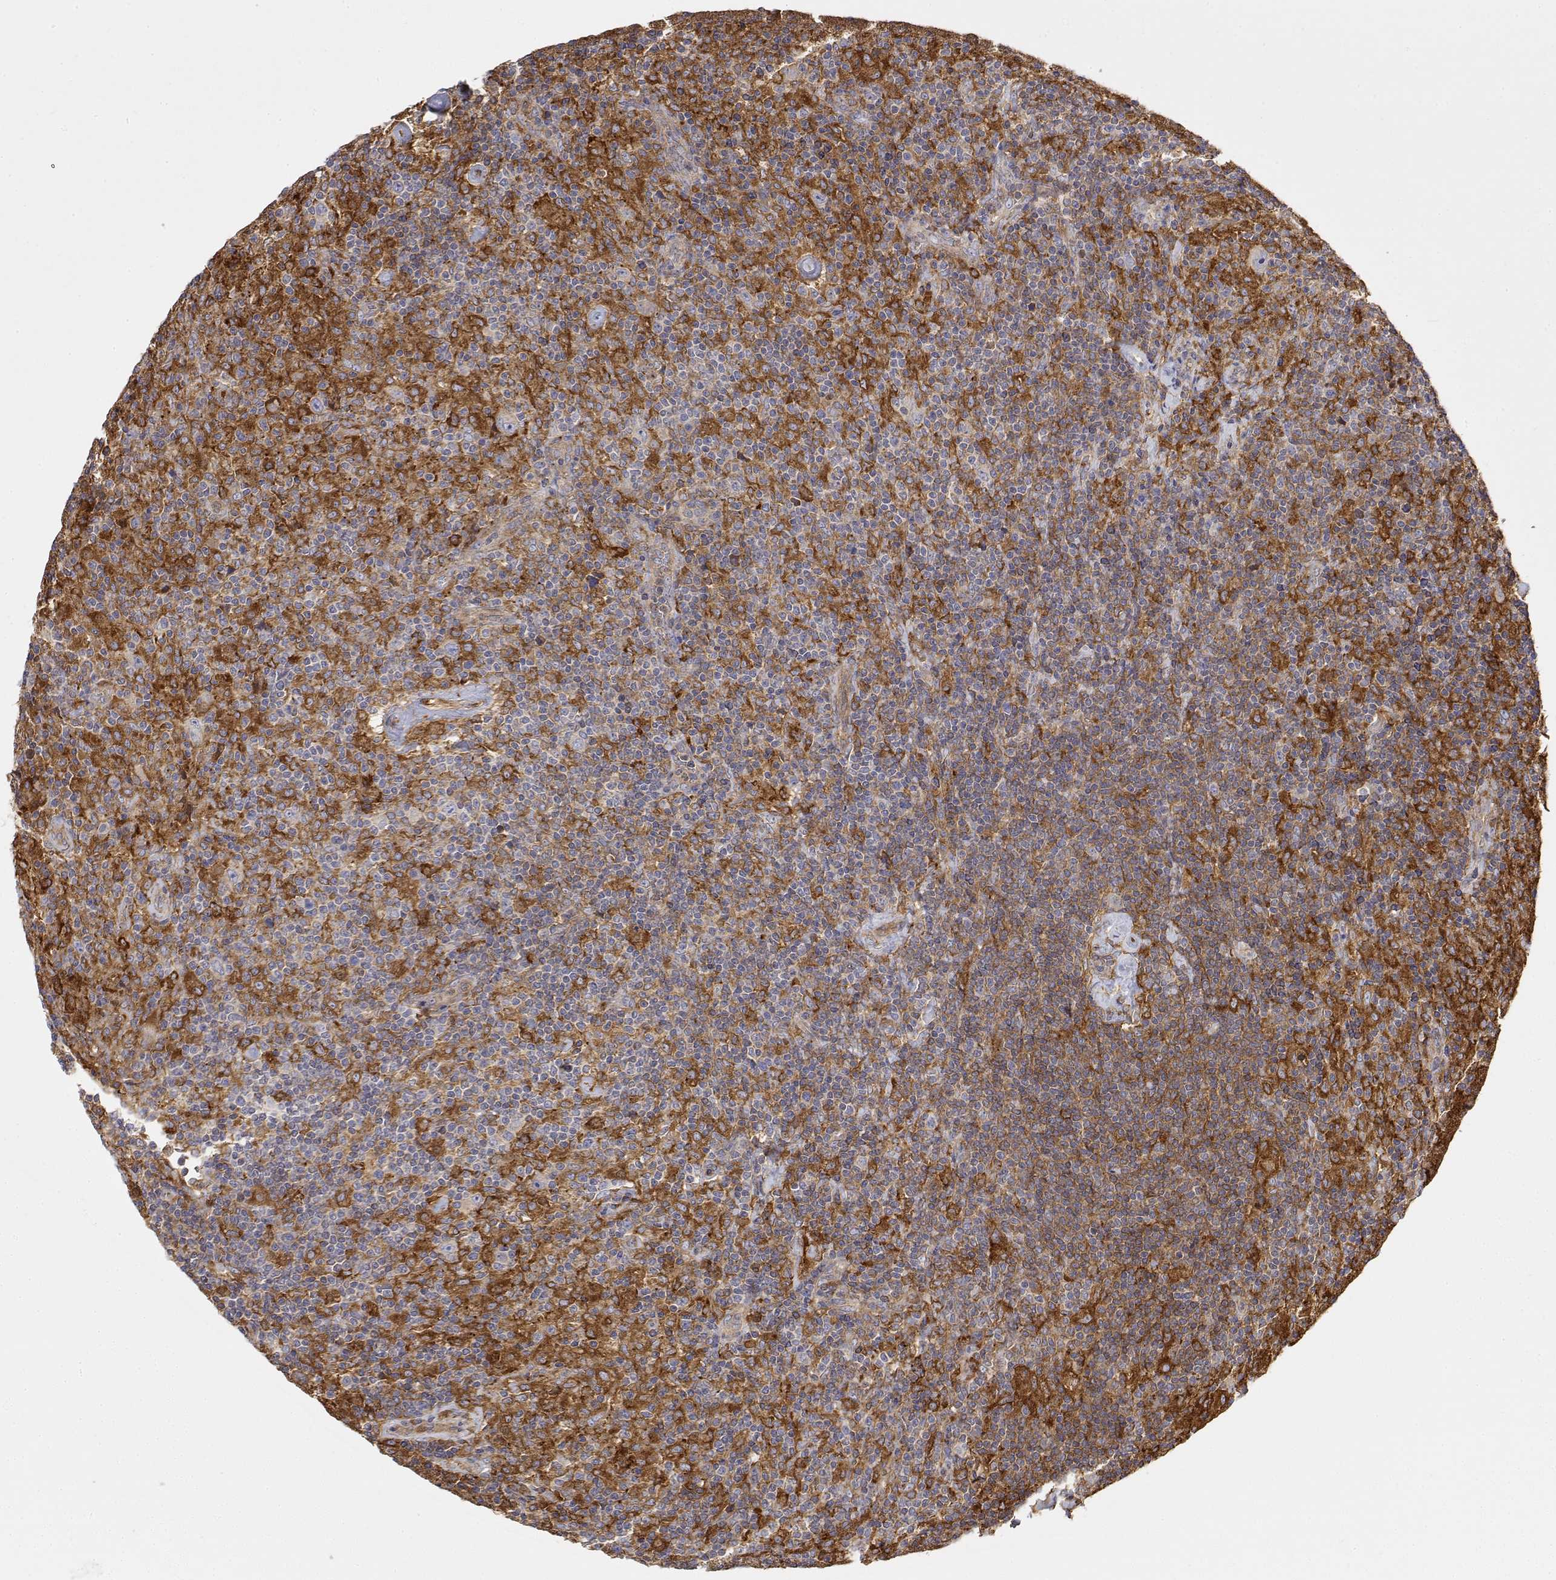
{"staining": {"intensity": "negative", "quantity": "none", "location": "none"}, "tissue": "lymphoma", "cell_type": "Tumor cells", "image_type": "cancer", "snomed": [{"axis": "morphology", "description": "Hodgkin's disease, NOS"}, {"axis": "topography", "description": "Lymph node"}], "caption": "Immunohistochemistry of human lymphoma reveals no expression in tumor cells.", "gene": "PACSIN2", "patient": {"sex": "male", "age": 70}}